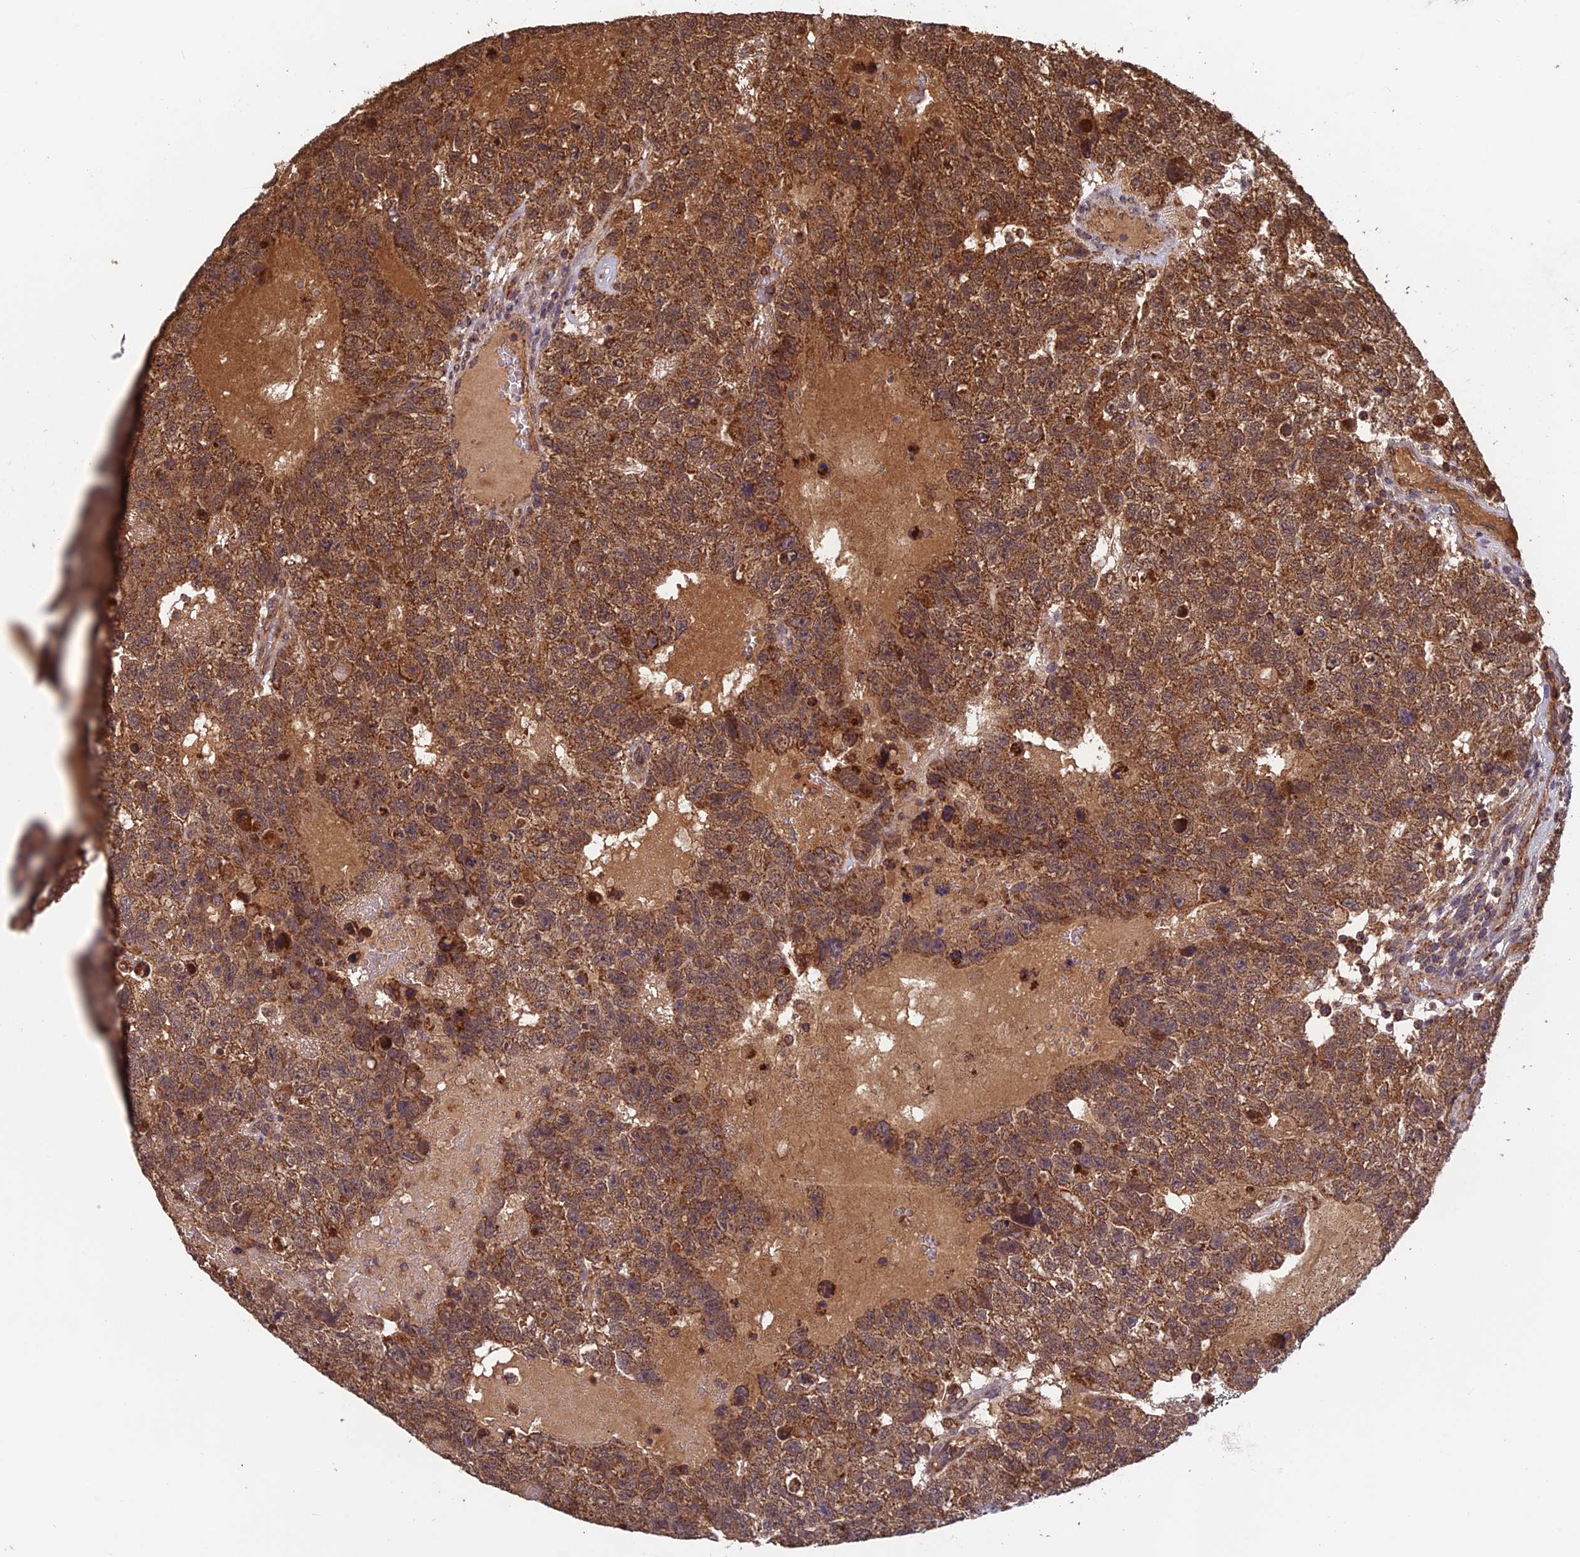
{"staining": {"intensity": "moderate", "quantity": ">75%", "location": "cytoplasmic/membranous"}, "tissue": "testis cancer", "cell_type": "Tumor cells", "image_type": "cancer", "snomed": [{"axis": "morphology", "description": "Carcinoma, Embryonal, NOS"}, {"axis": "topography", "description": "Testis"}], "caption": "A brown stain shows moderate cytoplasmic/membranous staining of a protein in human embryonal carcinoma (testis) tumor cells.", "gene": "CCDC15", "patient": {"sex": "male", "age": 26}}